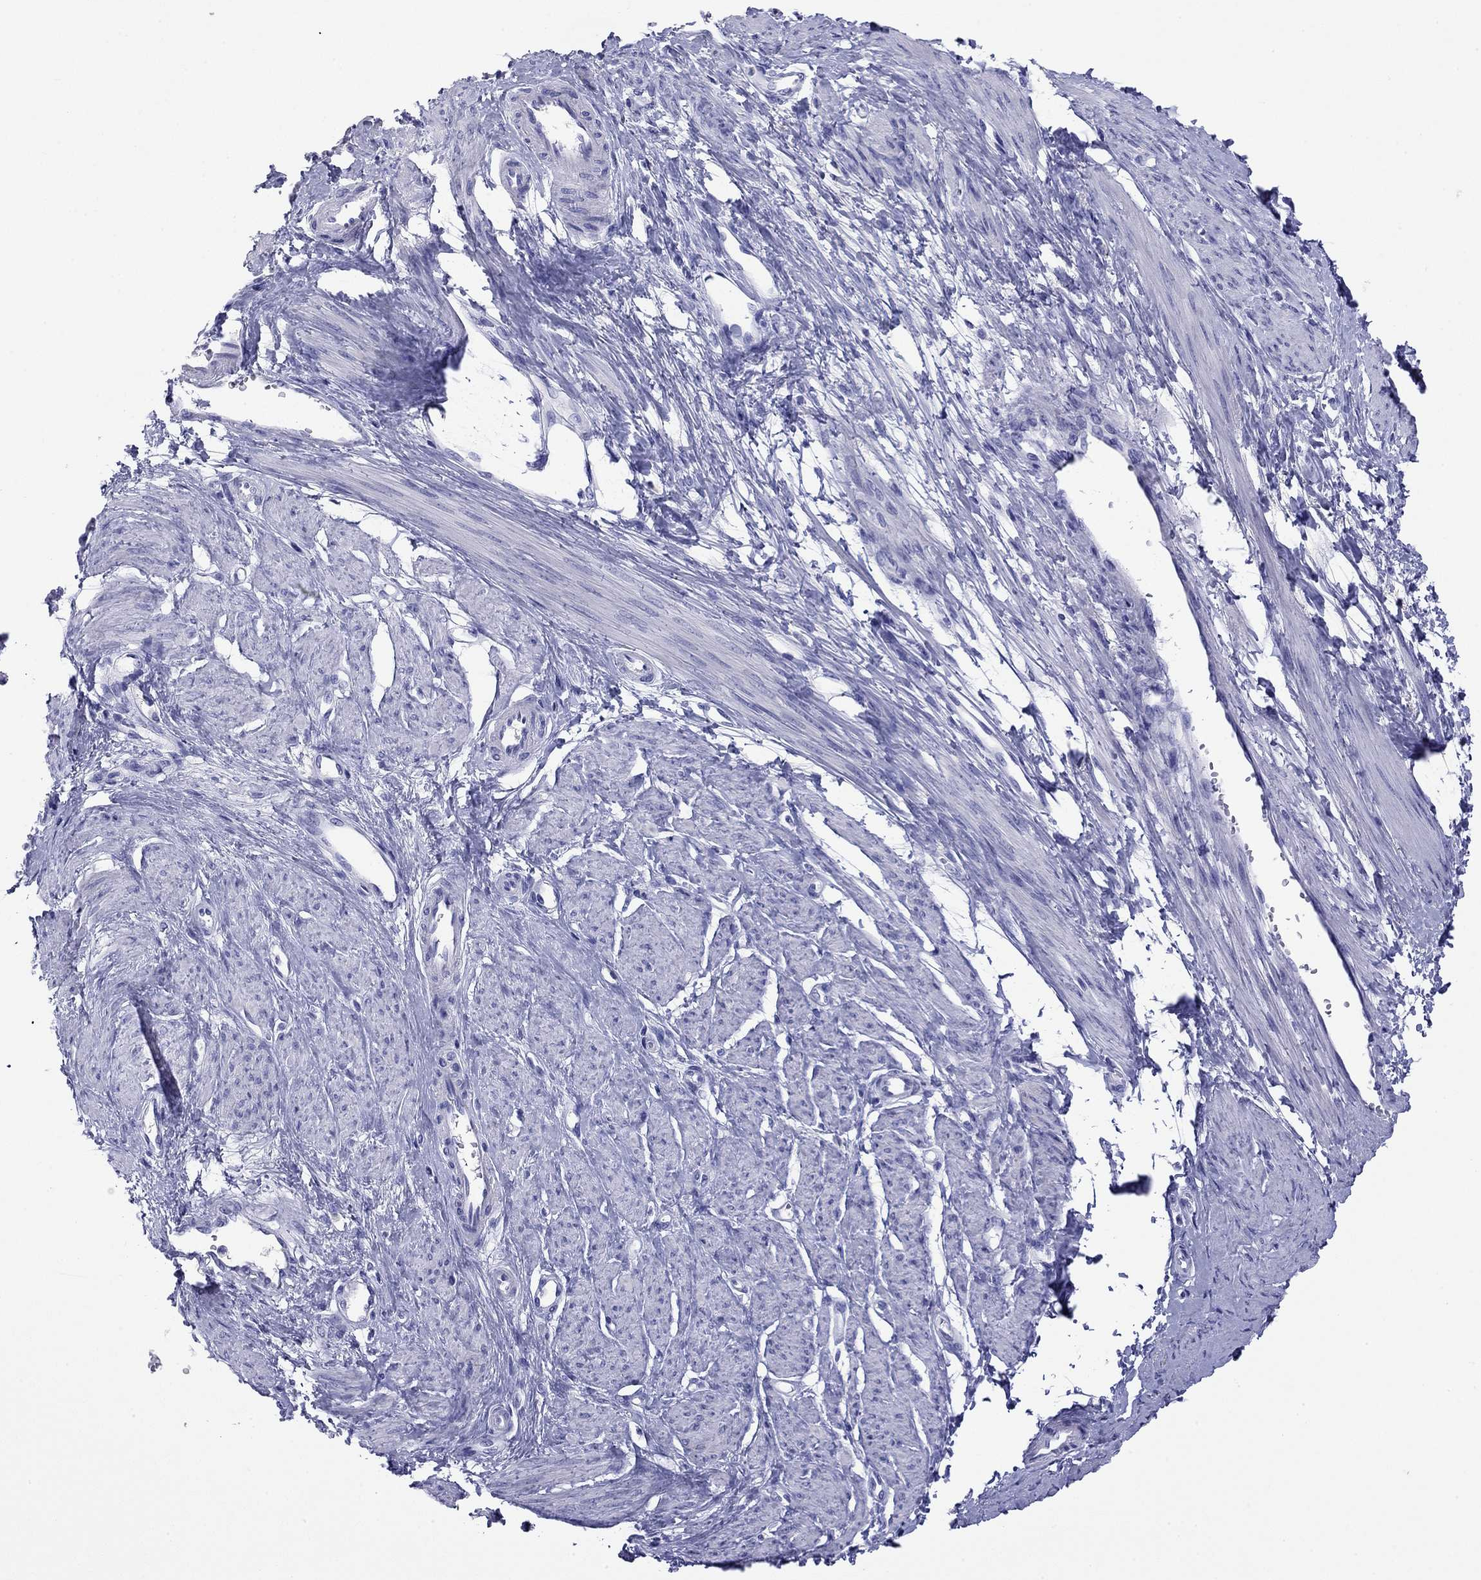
{"staining": {"intensity": "negative", "quantity": "none", "location": "none"}, "tissue": "smooth muscle", "cell_type": "Smooth muscle cells", "image_type": "normal", "snomed": [{"axis": "morphology", "description": "Normal tissue, NOS"}, {"axis": "topography", "description": "Smooth muscle"}, {"axis": "topography", "description": "Uterus"}], "caption": "Smooth muscle cells show no significant staining in unremarkable smooth muscle.", "gene": "FIGLA", "patient": {"sex": "female", "age": 39}}